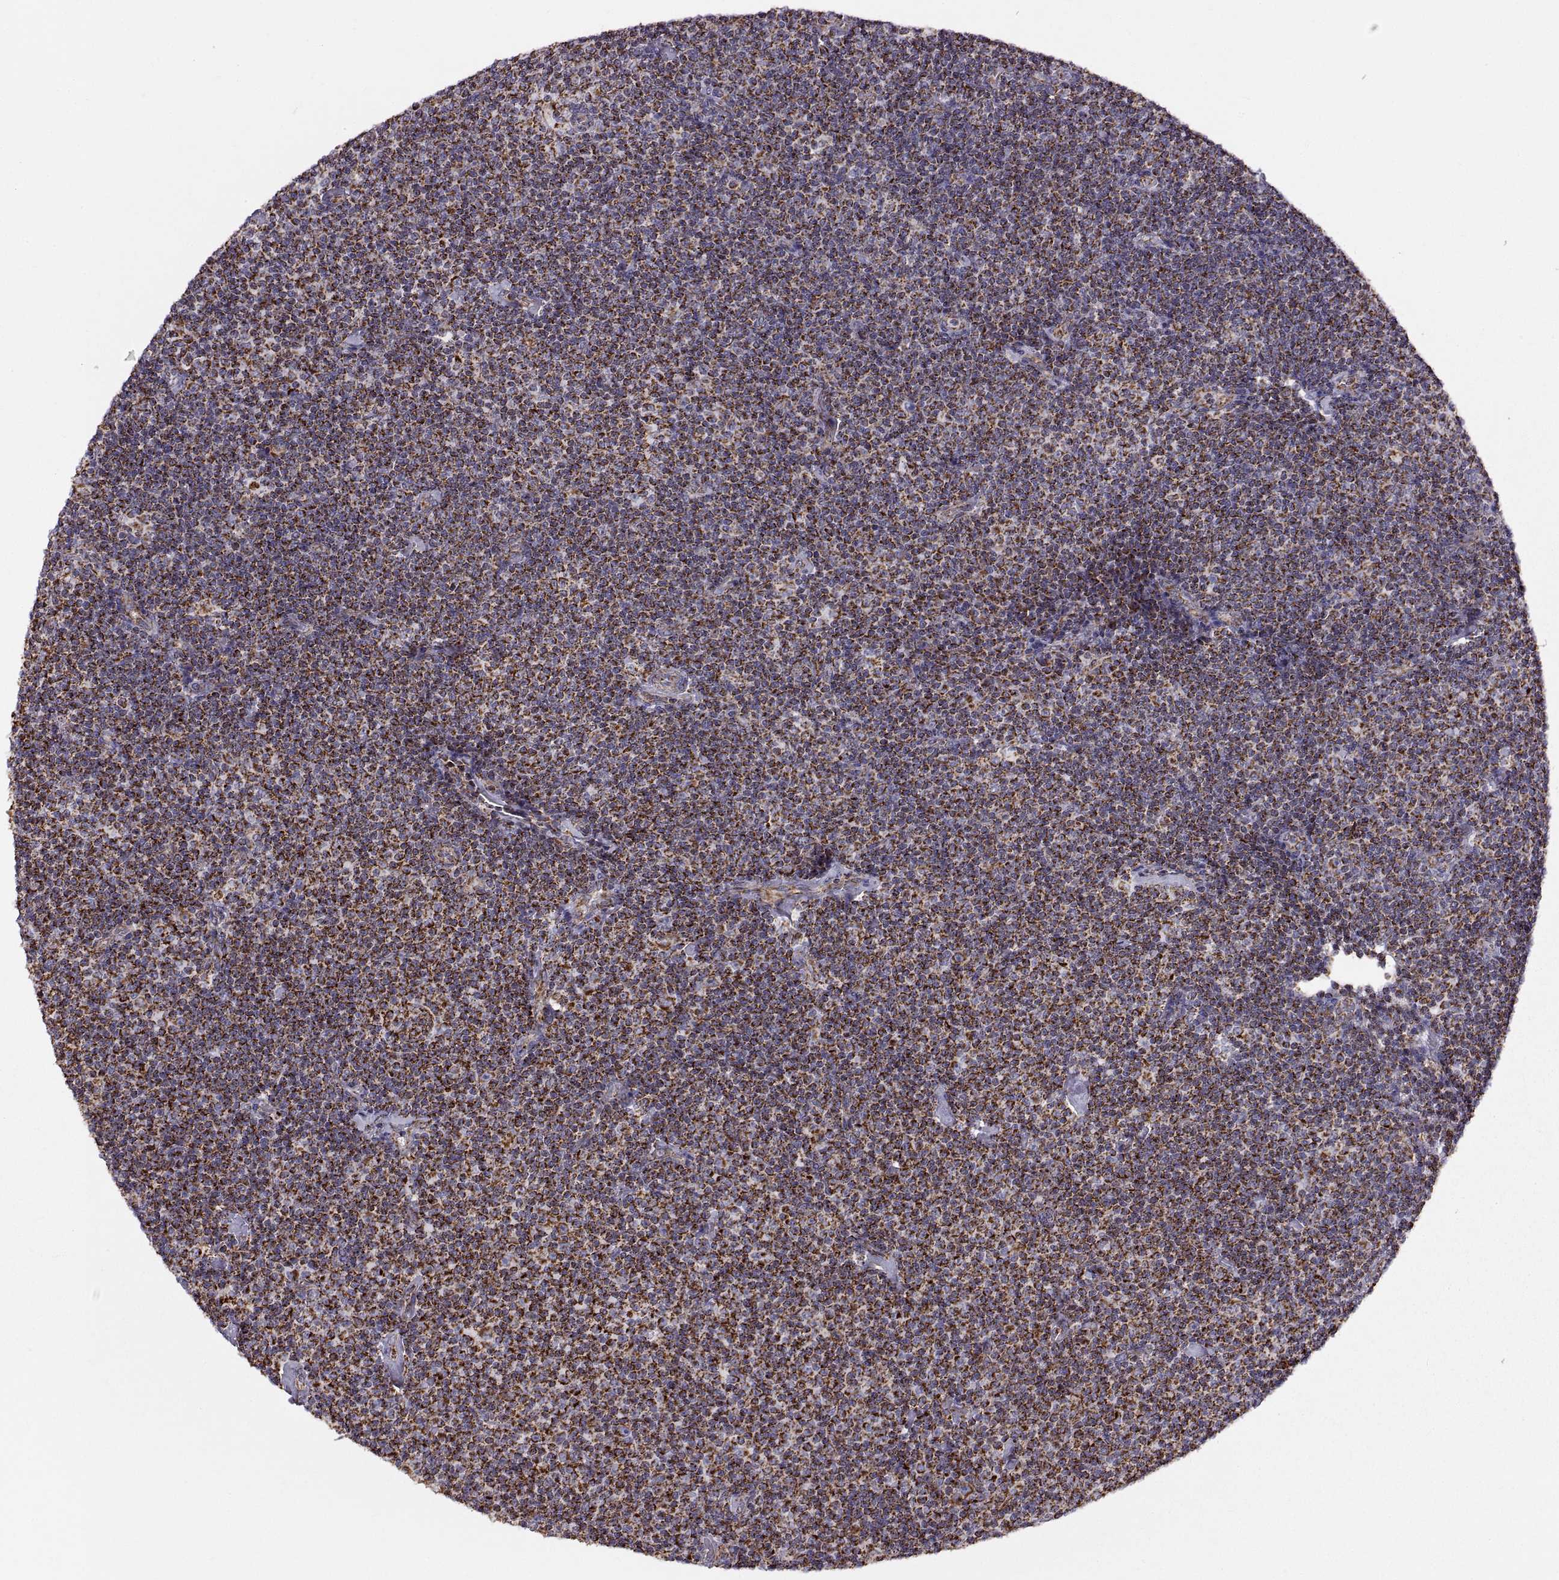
{"staining": {"intensity": "strong", "quantity": ">75%", "location": "cytoplasmic/membranous"}, "tissue": "lymphoma", "cell_type": "Tumor cells", "image_type": "cancer", "snomed": [{"axis": "morphology", "description": "Malignant lymphoma, non-Hodgkin's type, Low grade"}, {"axis": "topography", "description": "Lymph node"}], "caption": "DAB (3,3'-diaminobenzidine) immunohistochemical staining of lymphoma displays strong cytoplasmic/membranous protein expression in approximately >75% of tumor cells.", "gene": "ARSD", "patient": {"sex": "male", "age": 81}}